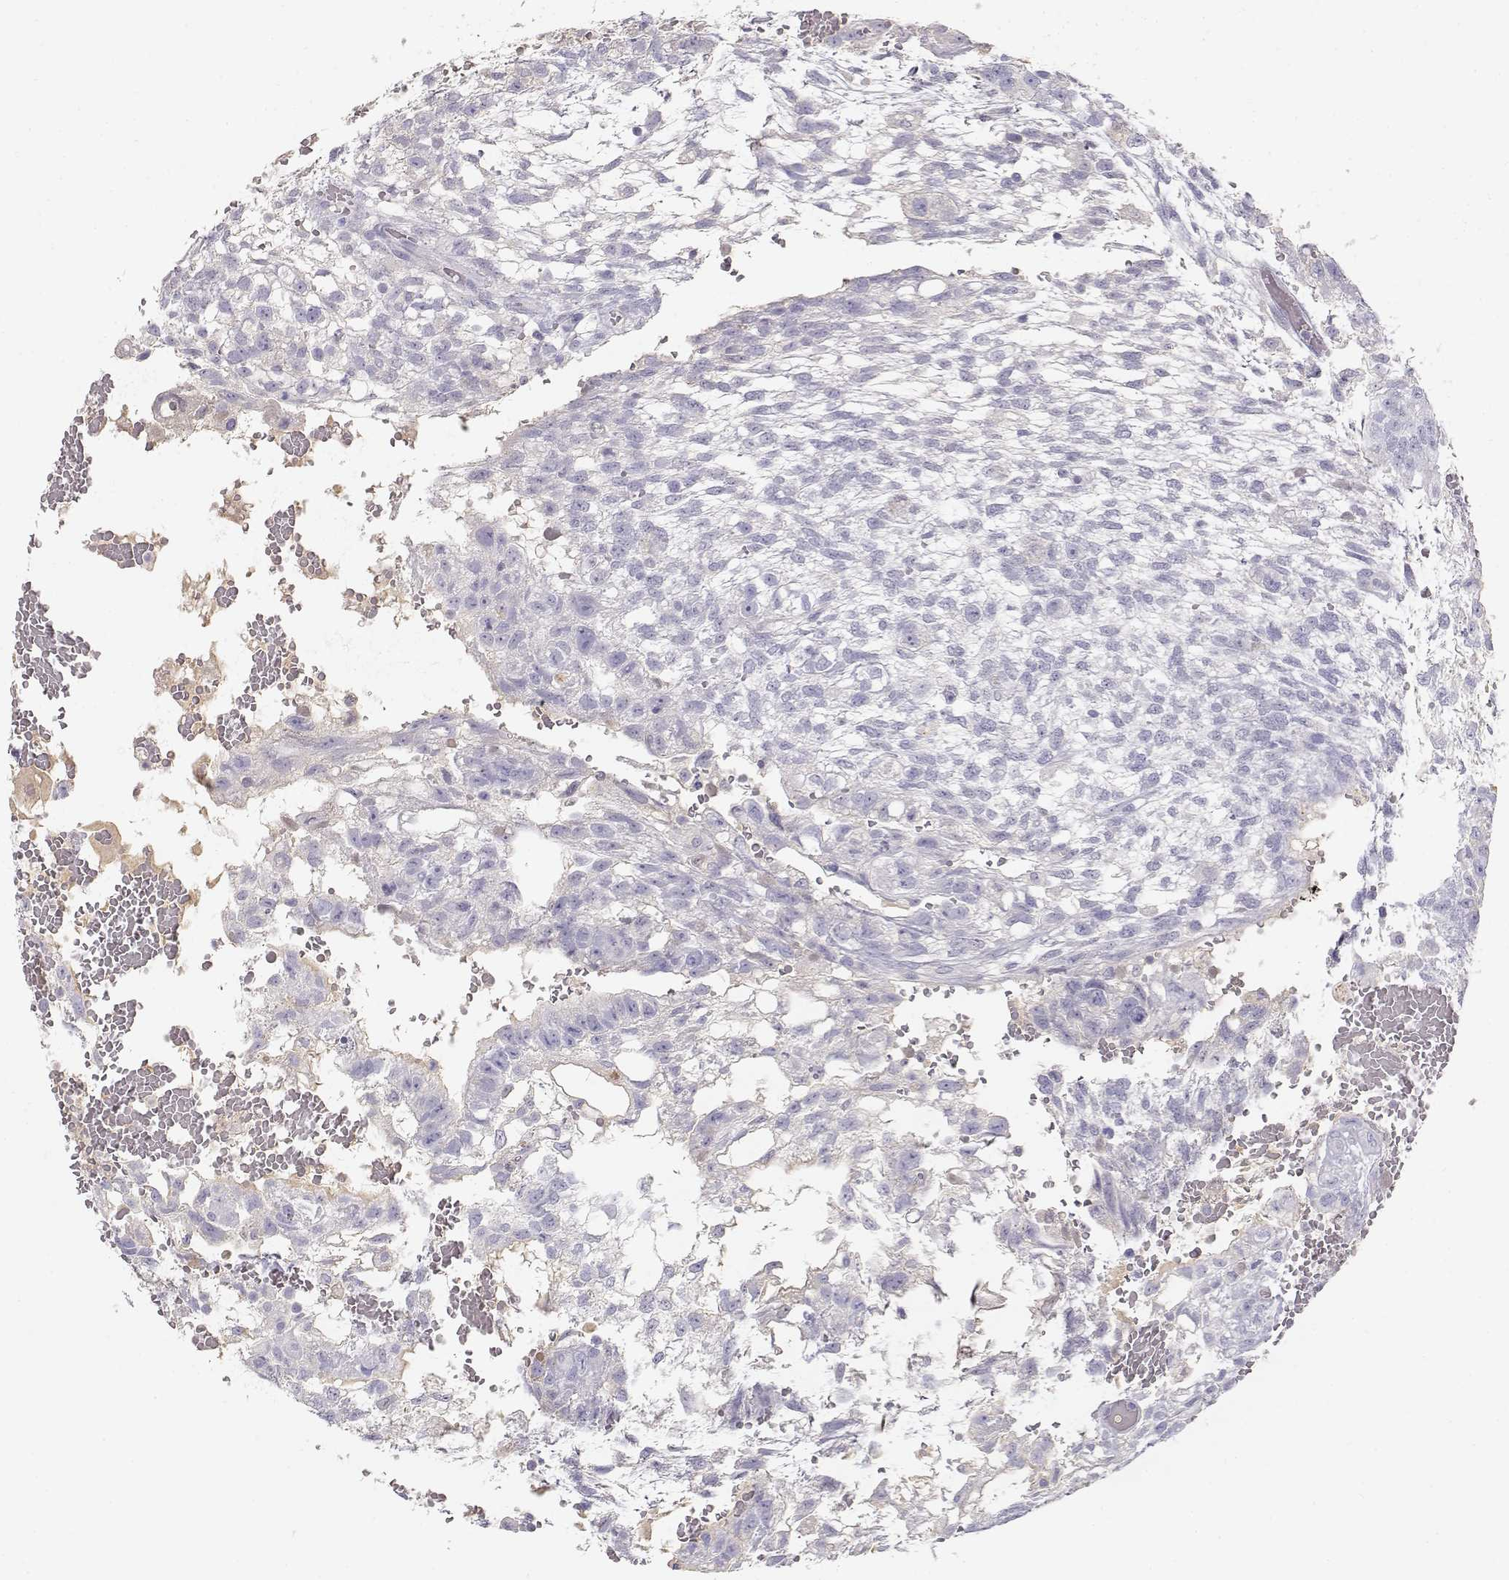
{"staining": {"intensity": "negative", "quantity": "none", "location": "none"}, "tissue": "testis cancer", "cell_type": "Tumor cells", "image_type": "cancer", "snomed": [{"axis": "morphology", "description": "Carcinoma, Embryonal, NOS"}, {"axis": "topography", "description": "Testis"}], "caption": "Tumor cells show no significant protein staining in testis cancer (embryonal carcinoma).", "gene": "SLCO6A1", "patient": {"sex": "male", "age": 32}}